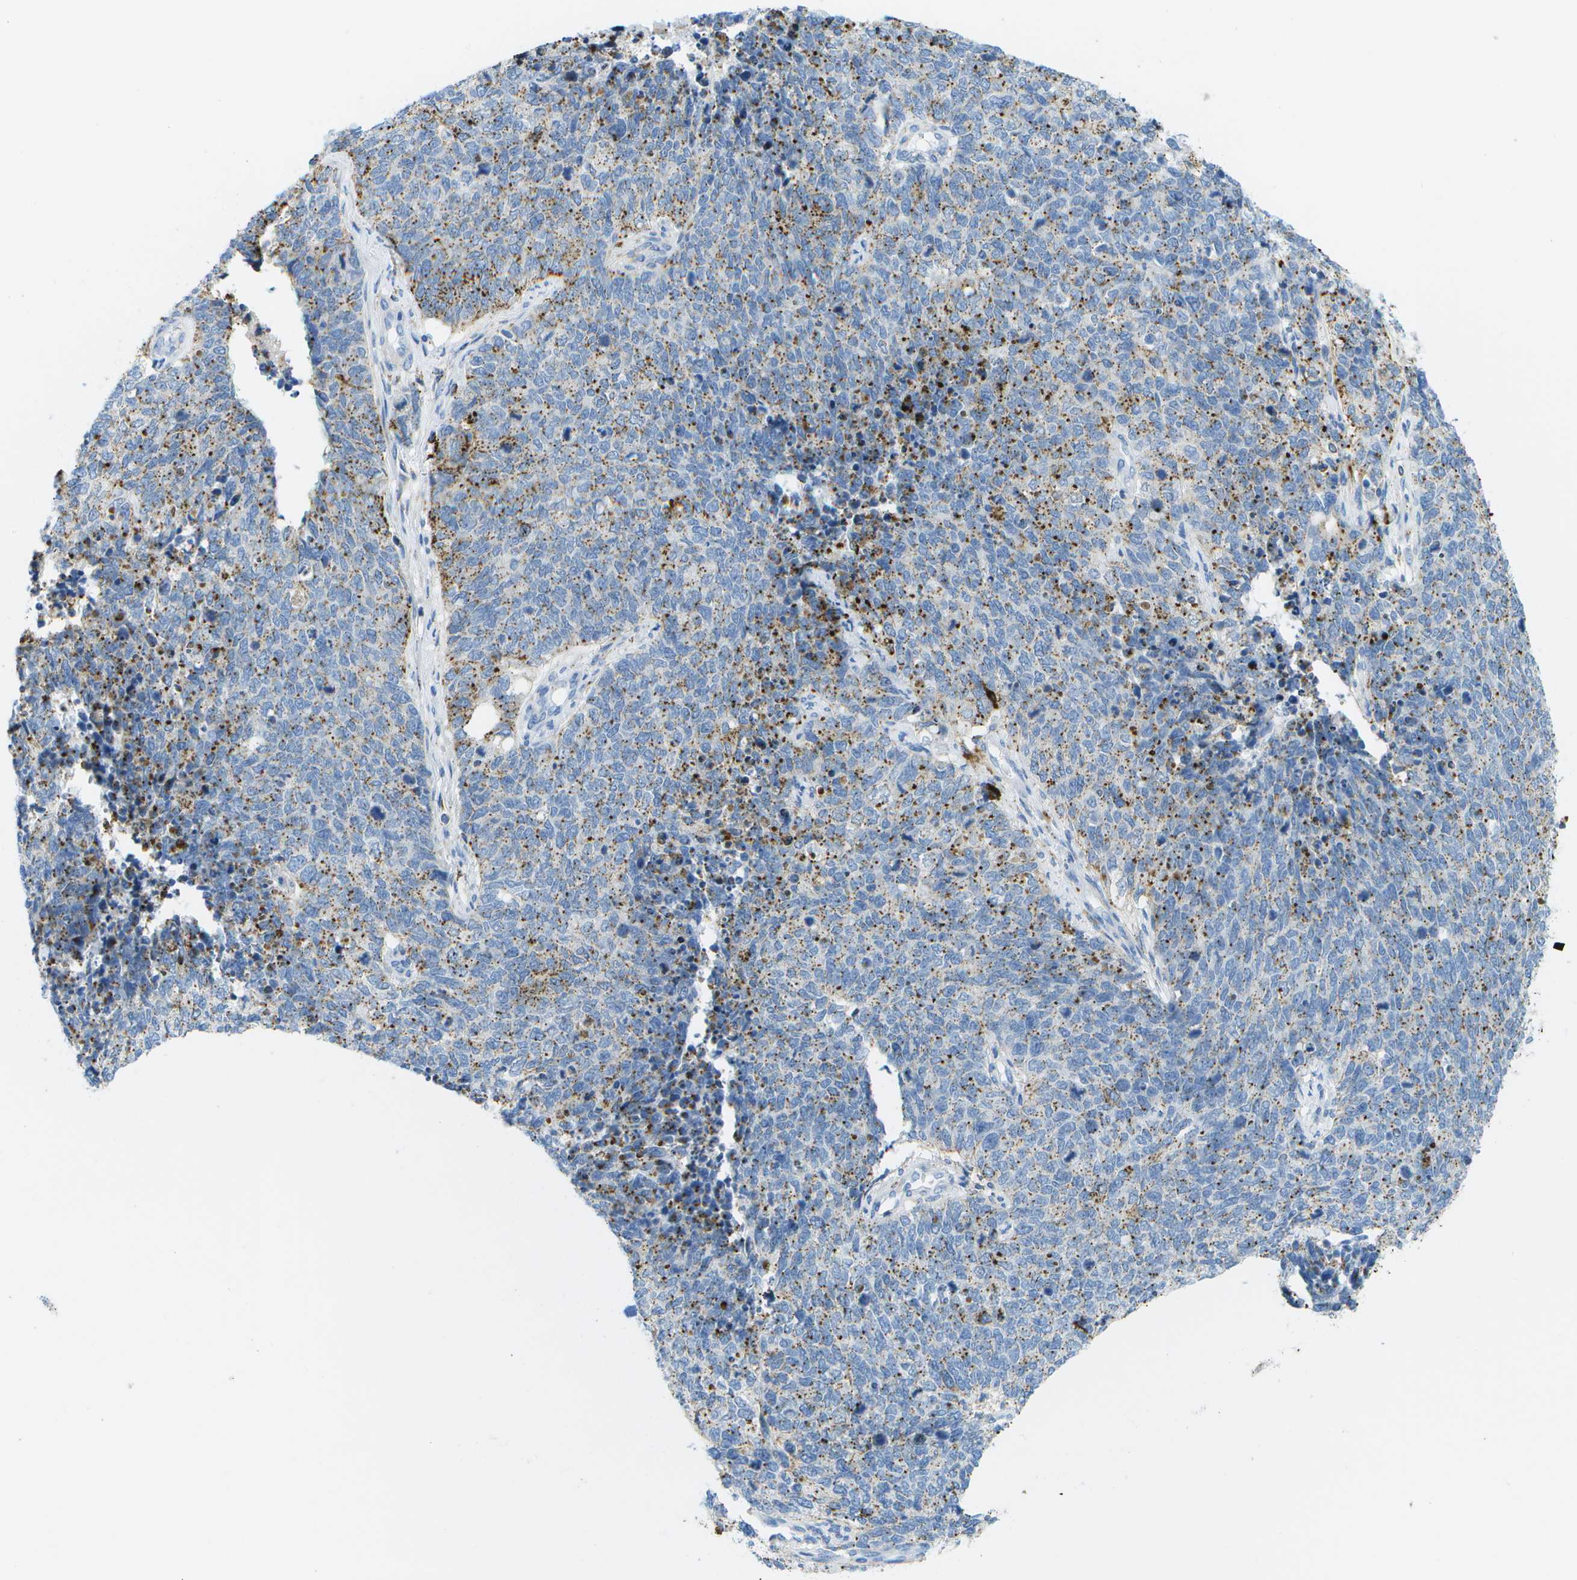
{"staining": {"intensity": "strong", "quantity": "<25%", "location": "cytoplasmic/membranous"}, "tissue": "cervical cancer", "cell_type": "Tumor cells", "image_type": "cancer", "snomed": [{"axis": "morphology", "description": "Squamous cell carcinoma, NOS"}, {"axis": "topography", "description": "Cervix"}], "caption": "Cervical squamous cell carcinoma stained with DAB (3,3'-diaminobenzidine) immunohistochemistry (IHC) demonstrates medium levels of strong cytoplasmic/membranous positivity in approximately <25% of tumor cells.", "gene": "PRCP", "patient": {"sex": "female", "age": 63}}